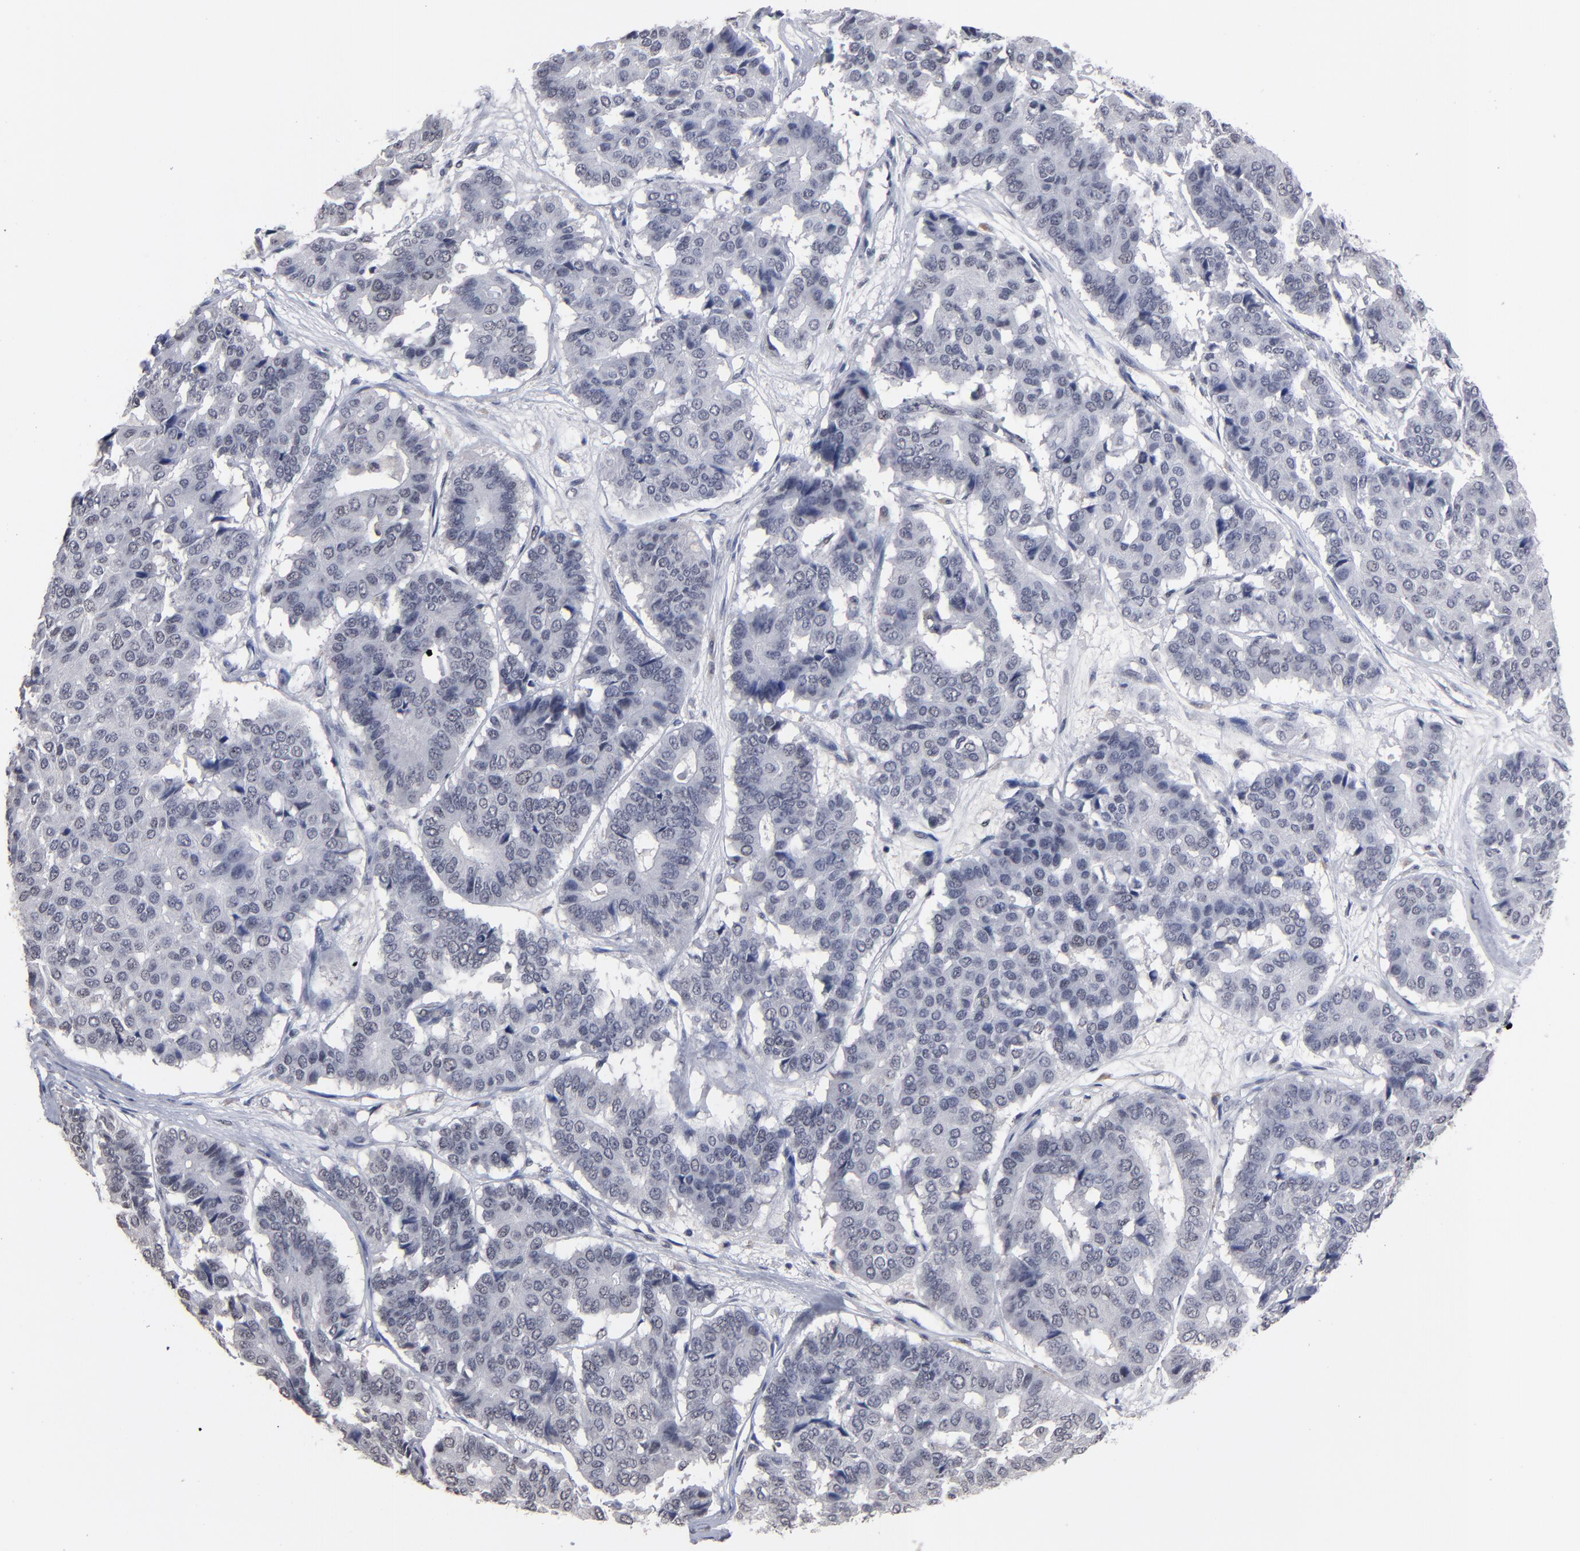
{"staining": {"intensity": "negative", "quantity": "none", "location": "none"}, "tissue": "pancreatic cancer", "cell_type": "Tumor cells", "image_type": "cancer", "snomed": [{"axis": "morphology", "description": "Adenocarcinoma, NOS"}, {"axis": "topography", "description": "Pancreas"}], "caption": "Tumor cells show no significant protein positivity in pancreatic adenocarcinoma.", "gene": "SSRP1", "patient": {"sex": "male", "age": 50}}